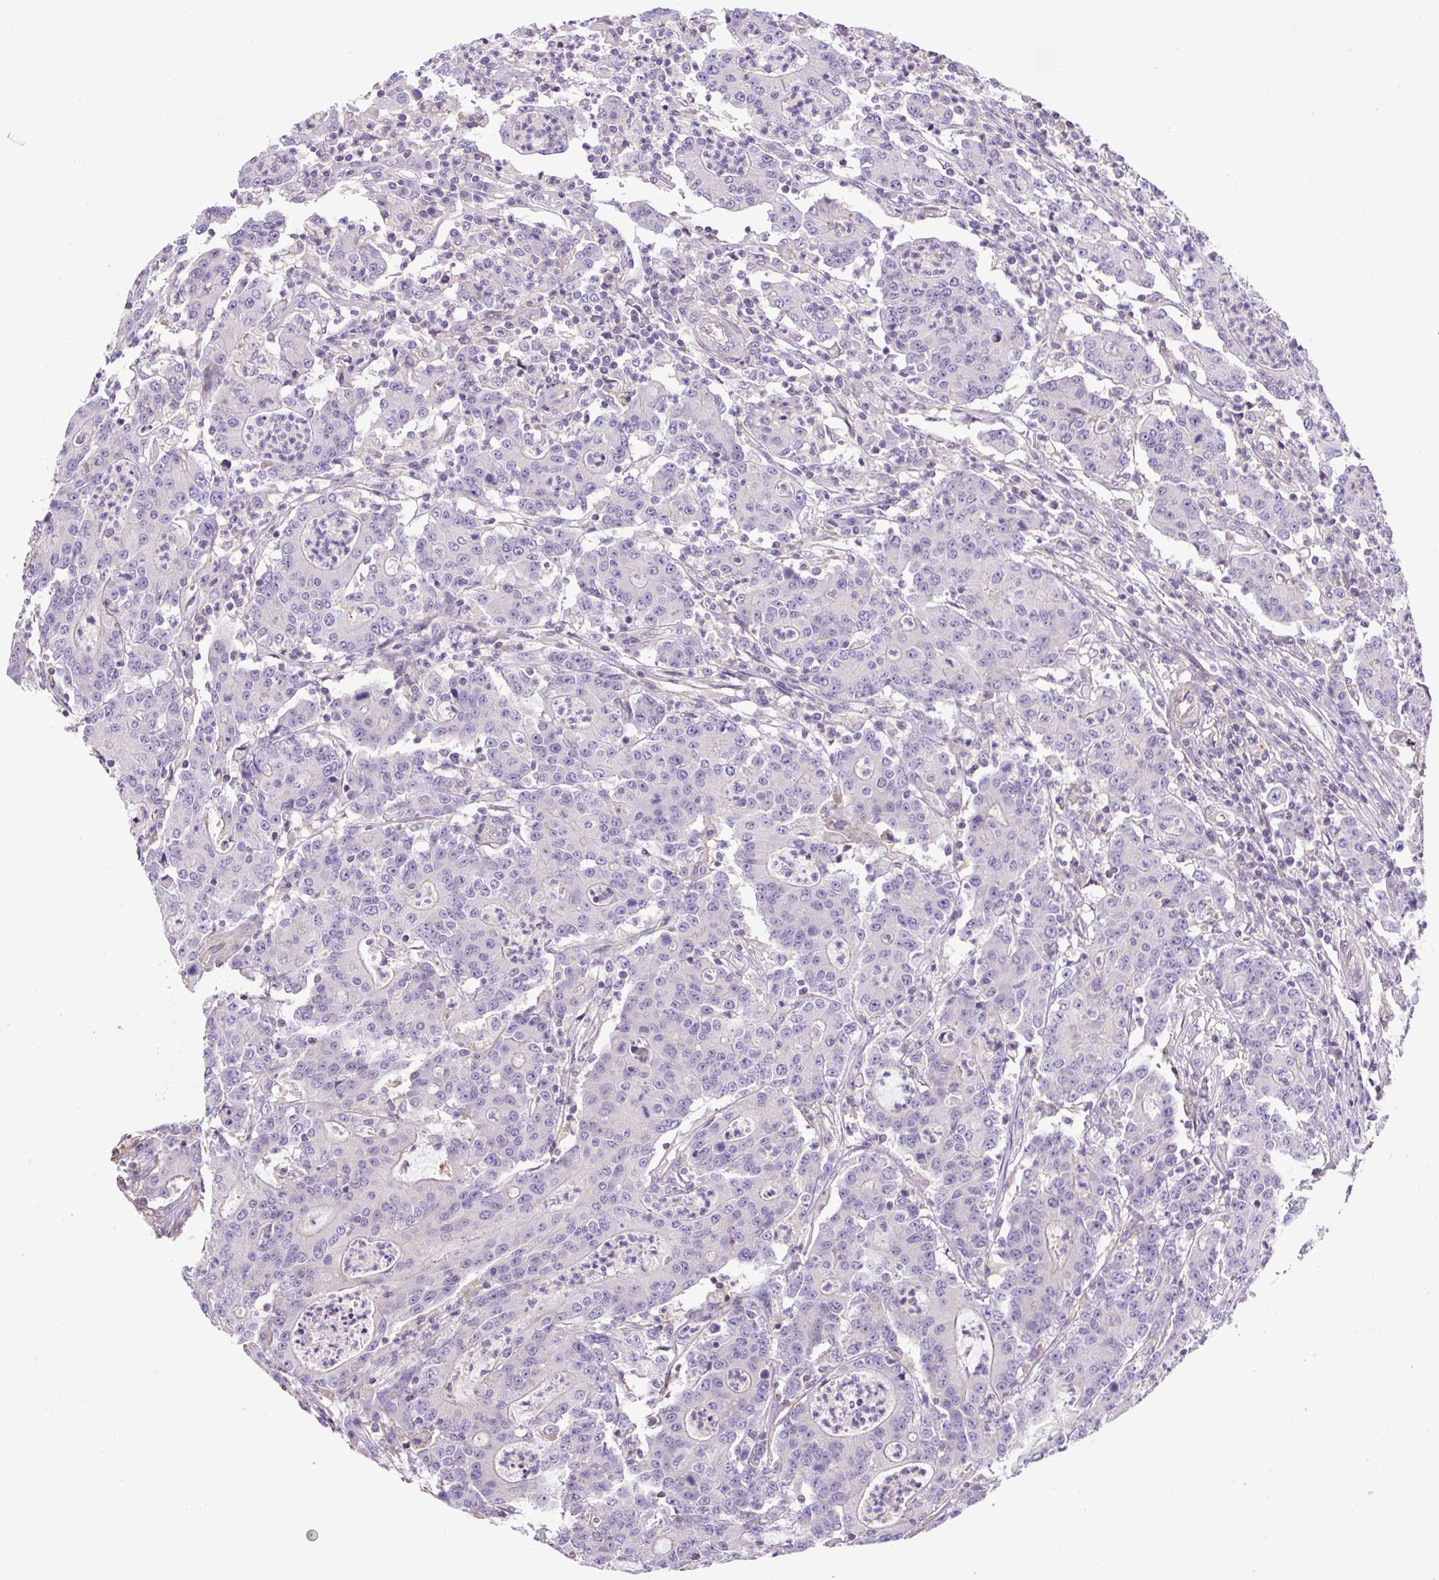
{"staining": {"intensity": "negative", "quantity": "none", "location": "none"}, "tissue": "colorectal cancer", "cell_type": "Tumor cells", "image_type": "cancer", "snomed": [{"axis": "morphology", "description": "Adenocarcinoma, NOS"}, {"axis": "topography", "description": "Colon"}], "caption": "An image of human colorectal adenocarcinoma is negative for staining in tumor cells. Brightfield microscopy of immunohistochemistry (IHC) stained with DAB (3,3'-diaminobenzidine) (brown) and hematoxylin (blue), captured at high magnification.", "gene": "NPTN", "patient": {"sex": "male", "age": 83}}